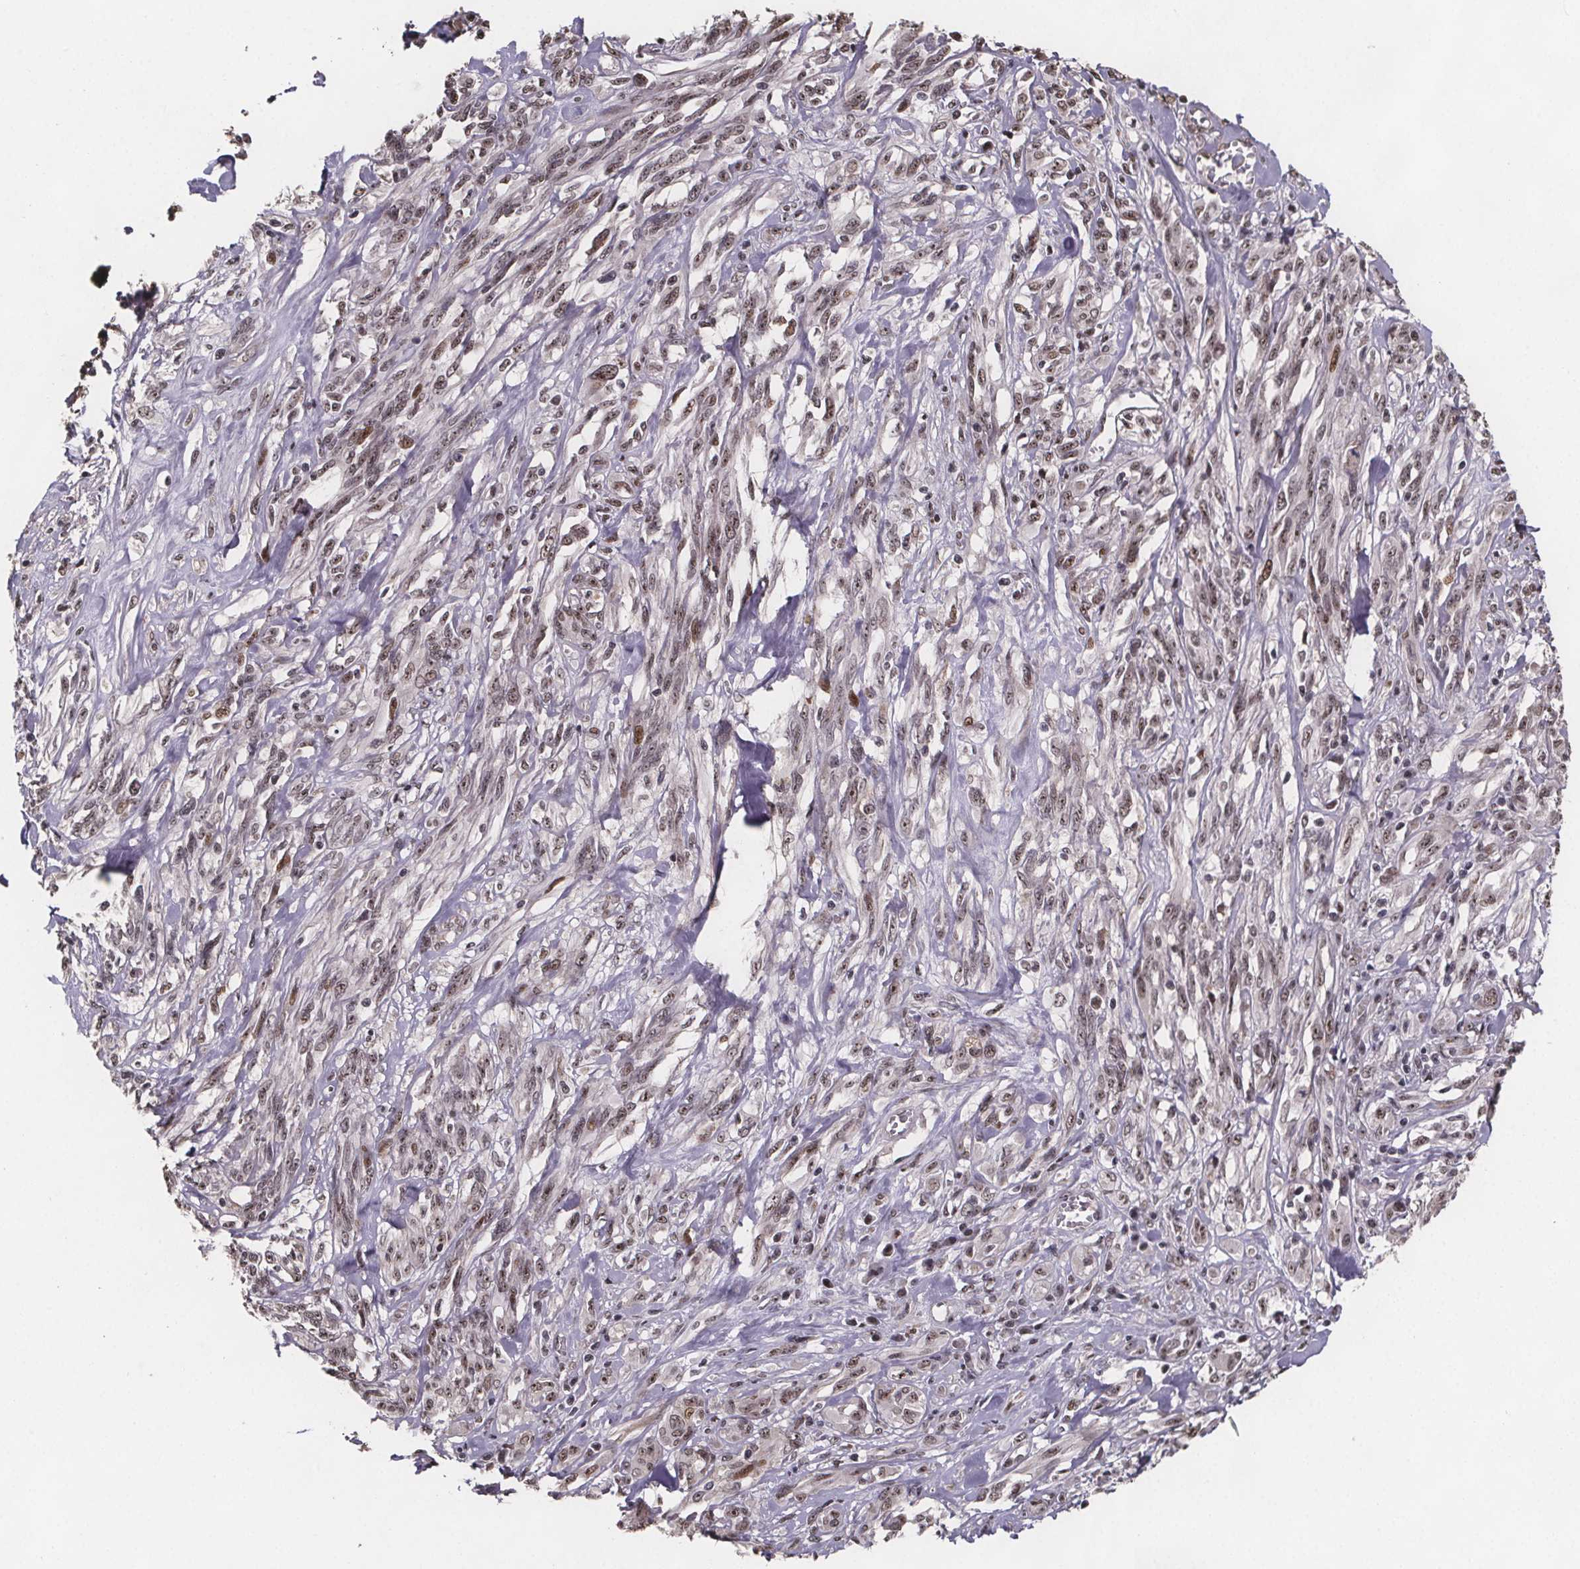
{"staining": {"intensity": "weak", "quantity": ">75%", "location": "nuclear"}, "tissue": "melanoma", "cell_type": "Tumor cells", "image_type": "cancer", "snomed": [{"axis": "morphology", "description": "Malignant melanoma, NOS"}, {"axis": "topography", "description": "Skin"}], "caption": "Immunohistochemical staining of human malignant melanoma shows low levels of weak nuclear expression in about >75% of tumor cells.", "gene": "U2SURP", "patient": {"sex": "female", "age": 91}}